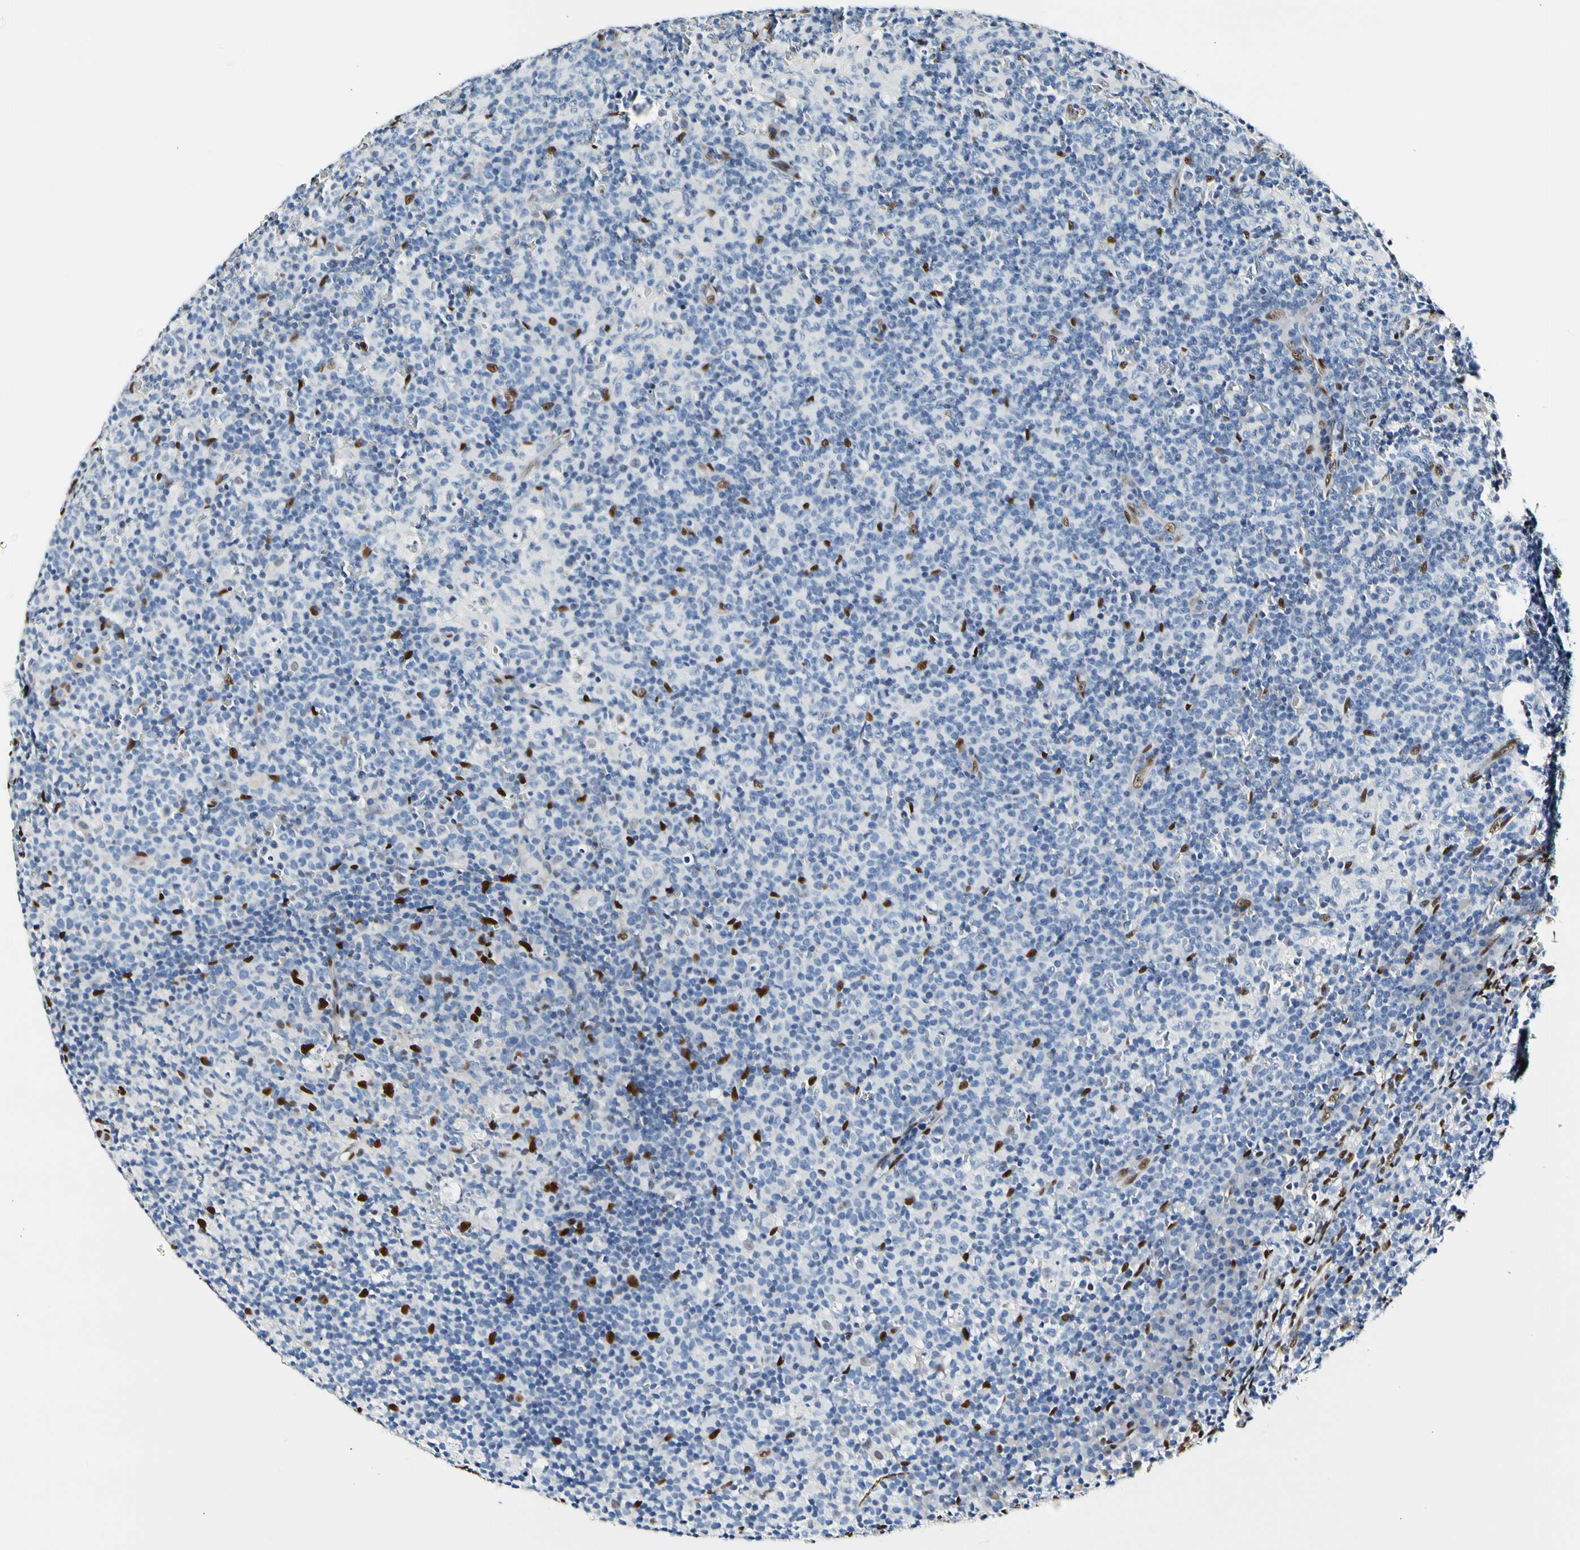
{"staining": {"intensity": "strong", "quantity": "<25%", "location": "nuclear"}, "tissue": "lymph node", "cell_type": "Germinal center cells", "image_type": "normal", "snomed": [{"axis": "morphology", "description": "Normal tissue, NOS"}, {"axis": "morphology", "description": "Inflammation, NOS"}, {"axis": "topography", "description": "Lymph node"}], "caption": "A micrograph of lymph node stained for a protein exhibits strong nuclear brown staining in germinal center cells. (brown staining indicates protein expression, while blue staining denotes nuclei).", "gene": "NFIA", "patient": {"sex": "male", "age": 55}}